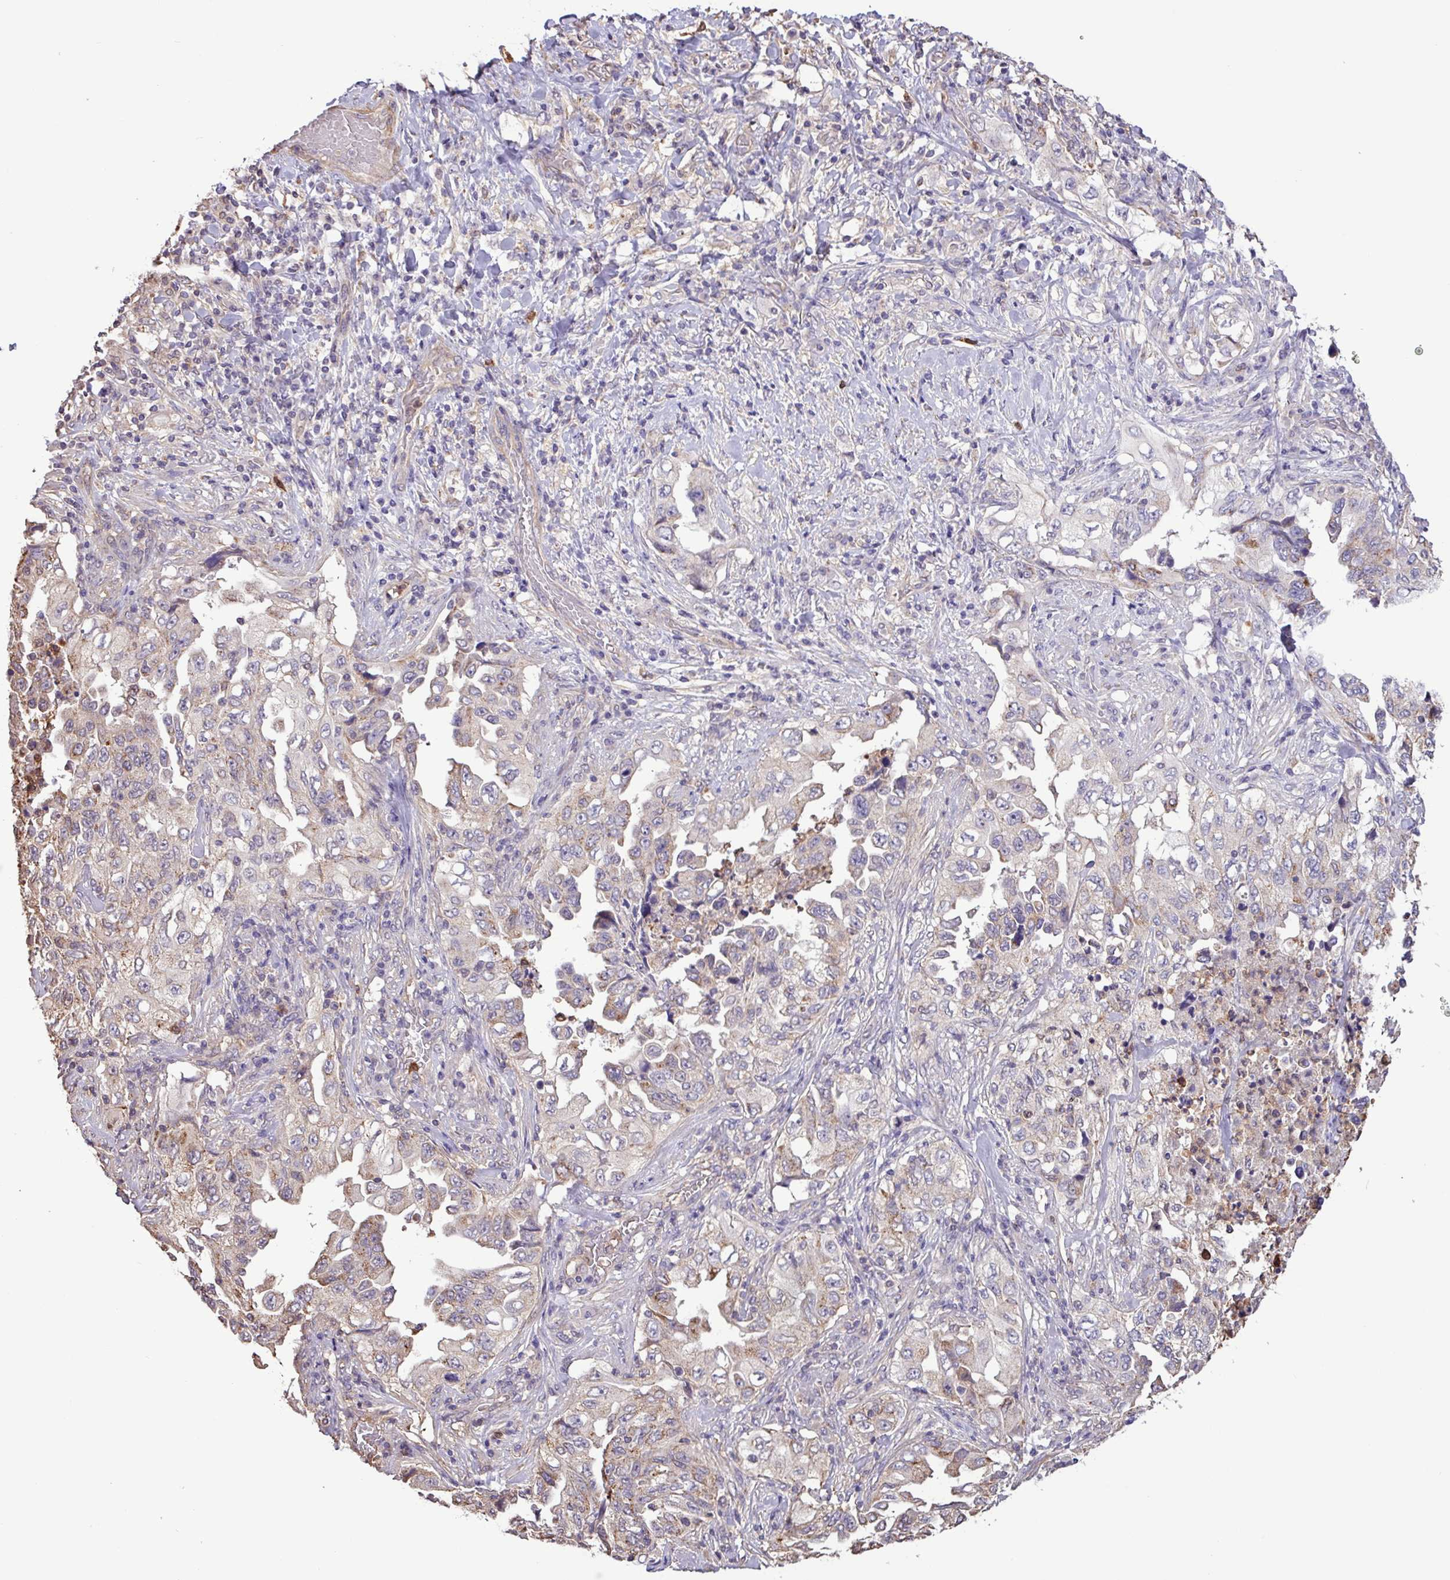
{"staining": {"intensity": "weak", "quantity": "25%-75%", "location": "cytoplasmic/membranous"}, "tissue": "lung cancer", "cell_type": "Tumor cells", "image_type": "cancer", "snomed": [{"axis": "morphology", "description": "Adenocarcinoma, NOS"}, {"axis": "topography", "description": "Lung"}], "caption": "Lung cancer (adenocarcinoma) stained with a protein marker demonstrates weak staining in tumor cells.", "gene": "CHST11", "patient": {"sex": "female", "age": 51}}